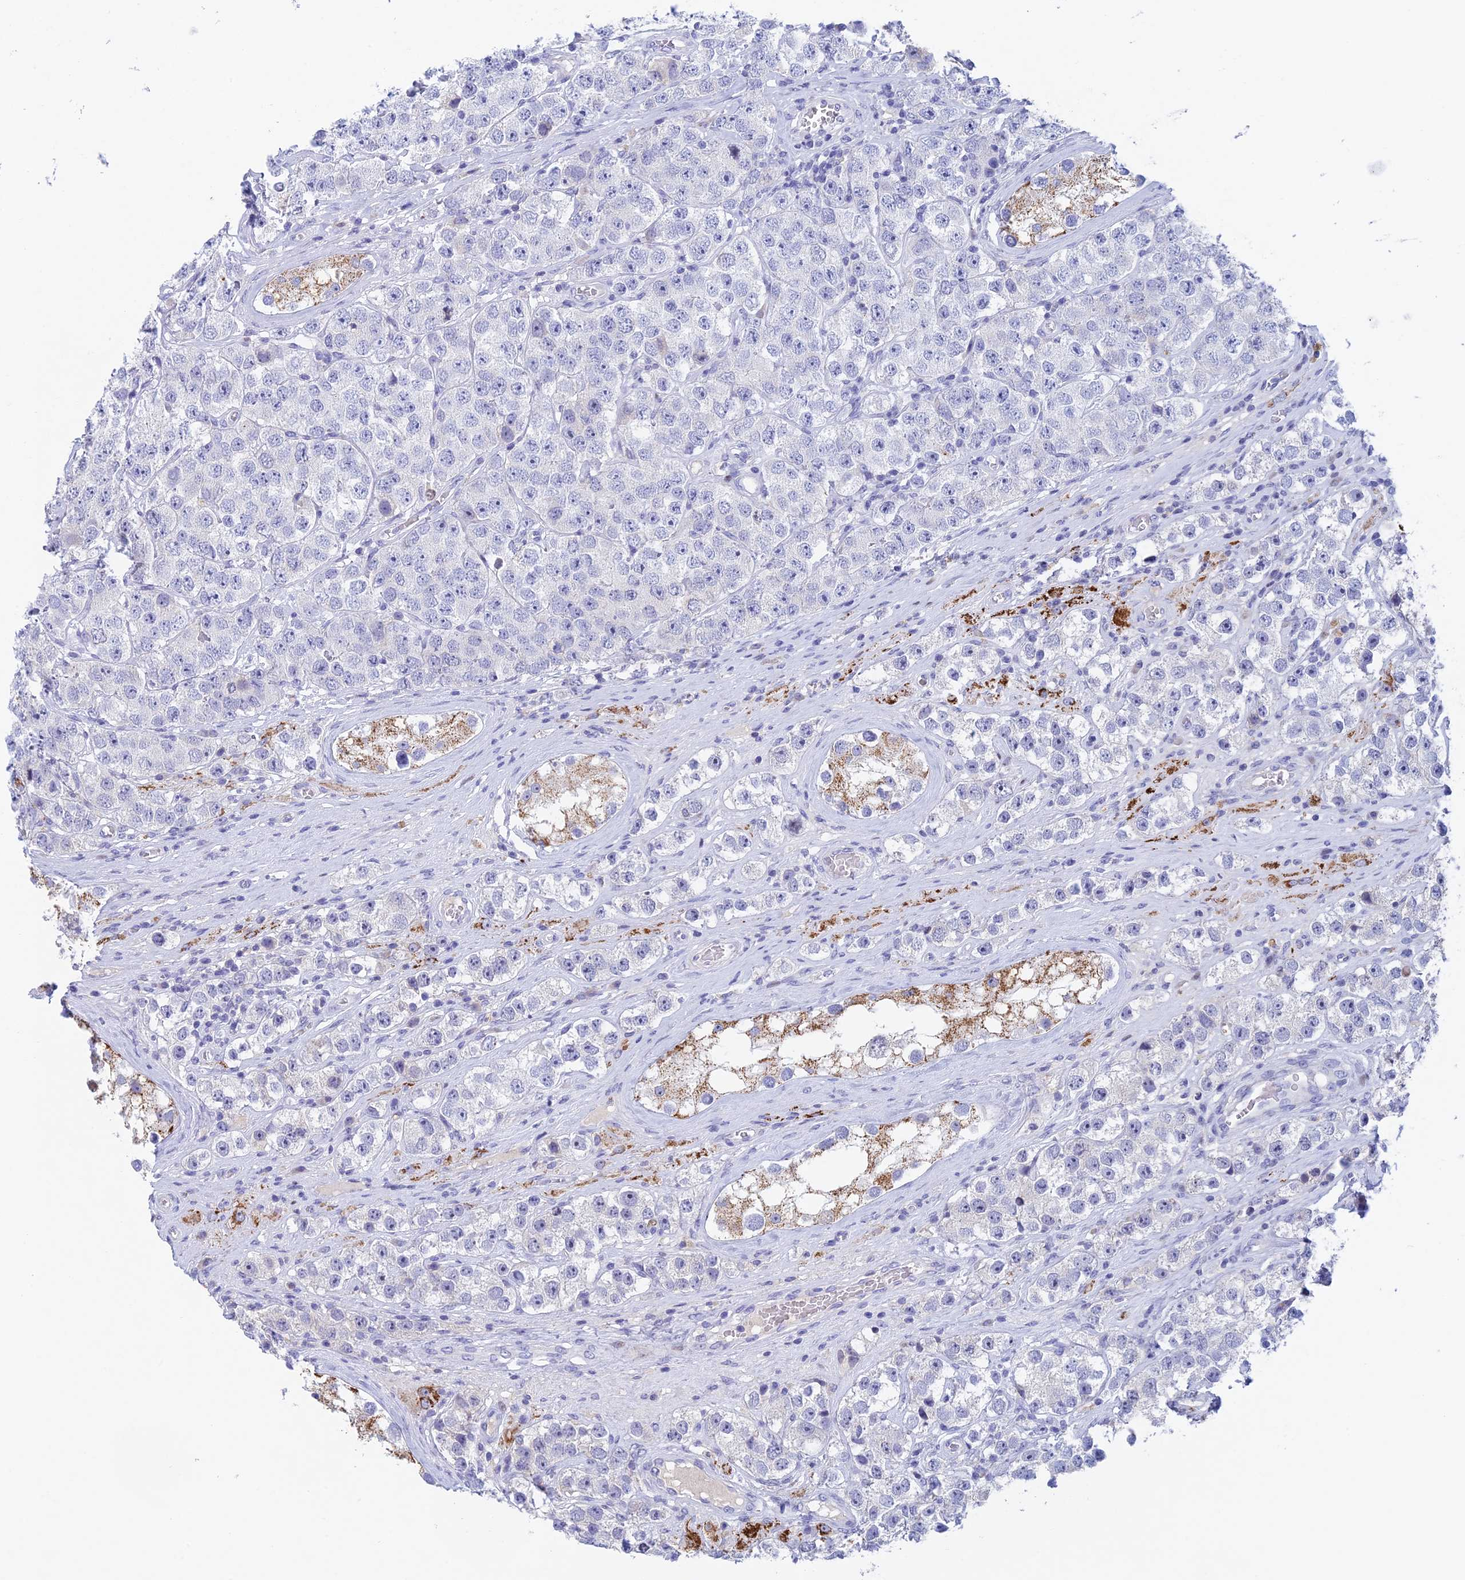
{"staining": {"intensity": "negative", "quantity": "none", "location": "none"}, "tissue": "testis cancer", "cell_type": "Tumor cells", "image_type": "cancer", "snomed": [{"axis": "morphology", "description": "Seminoma, NOS"}, {"axis": "topography", "description": "Testis"}], "caption": "This is a histopathology image of IHC staining of testis cancer, which shows no positivity in tumor cells. Nuclei are stained in blue.", "gene": "REXO5", "patient": {"sex": "male", "age": 28}}